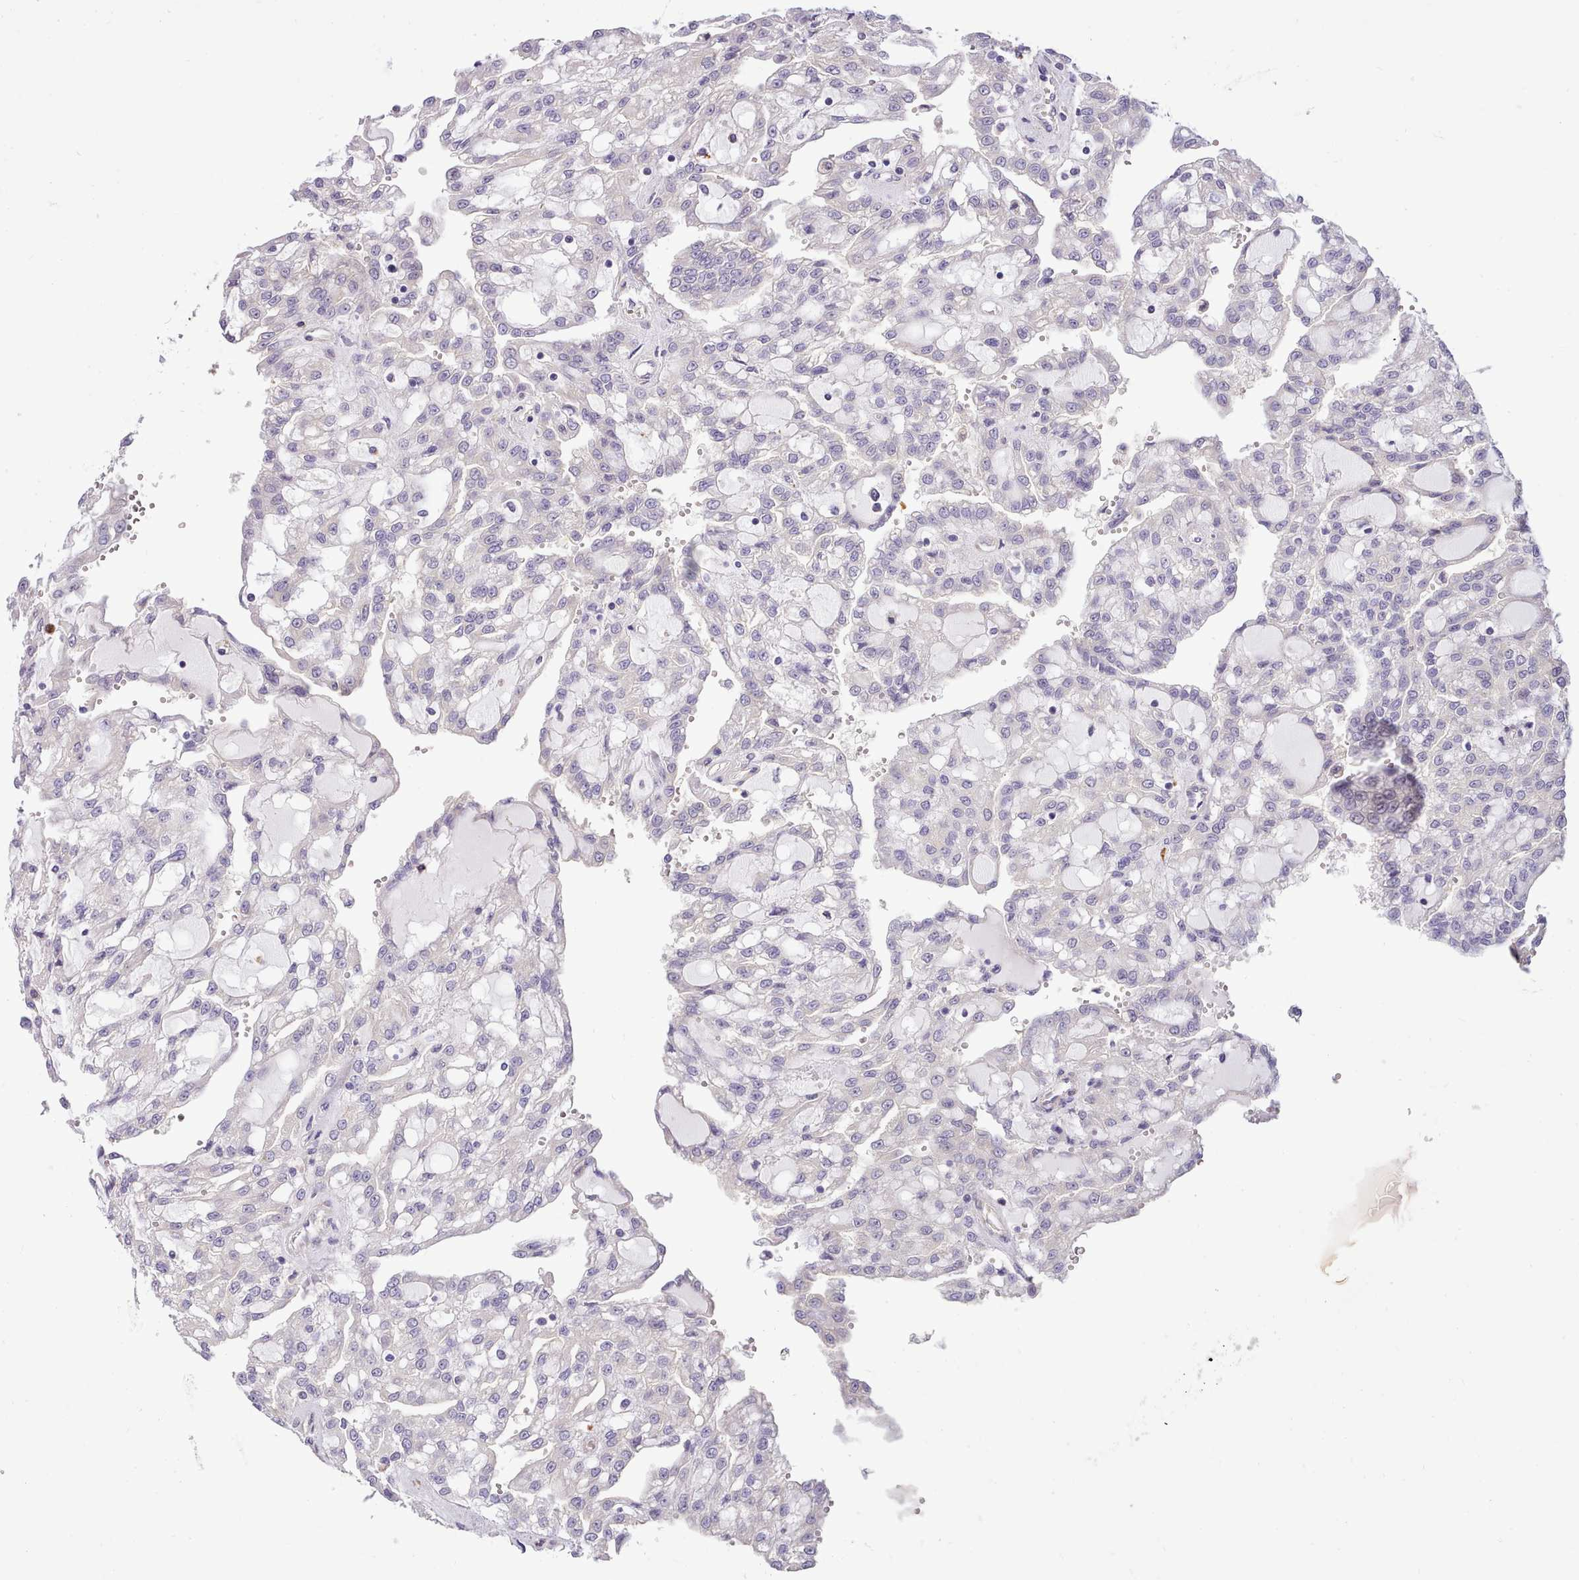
{"staining": {"intensity": "negative", "quantity": "none", "location": "none"}, "tissue": "renal cancer", "cell_type": "Tumor cells", "image_type": "cancer", "snomed": [{"axis": "morphology", "description": "Adenocarcinoma, NOS"}, {"axis": "topography", "description": "Kidney"}], "caption": "This is an immunohistochemistry micrograph of renal cancer. There is no expression in tumor cells.", "gene": "HOXB7", "patient": {"sex": "male", "age": 63}}